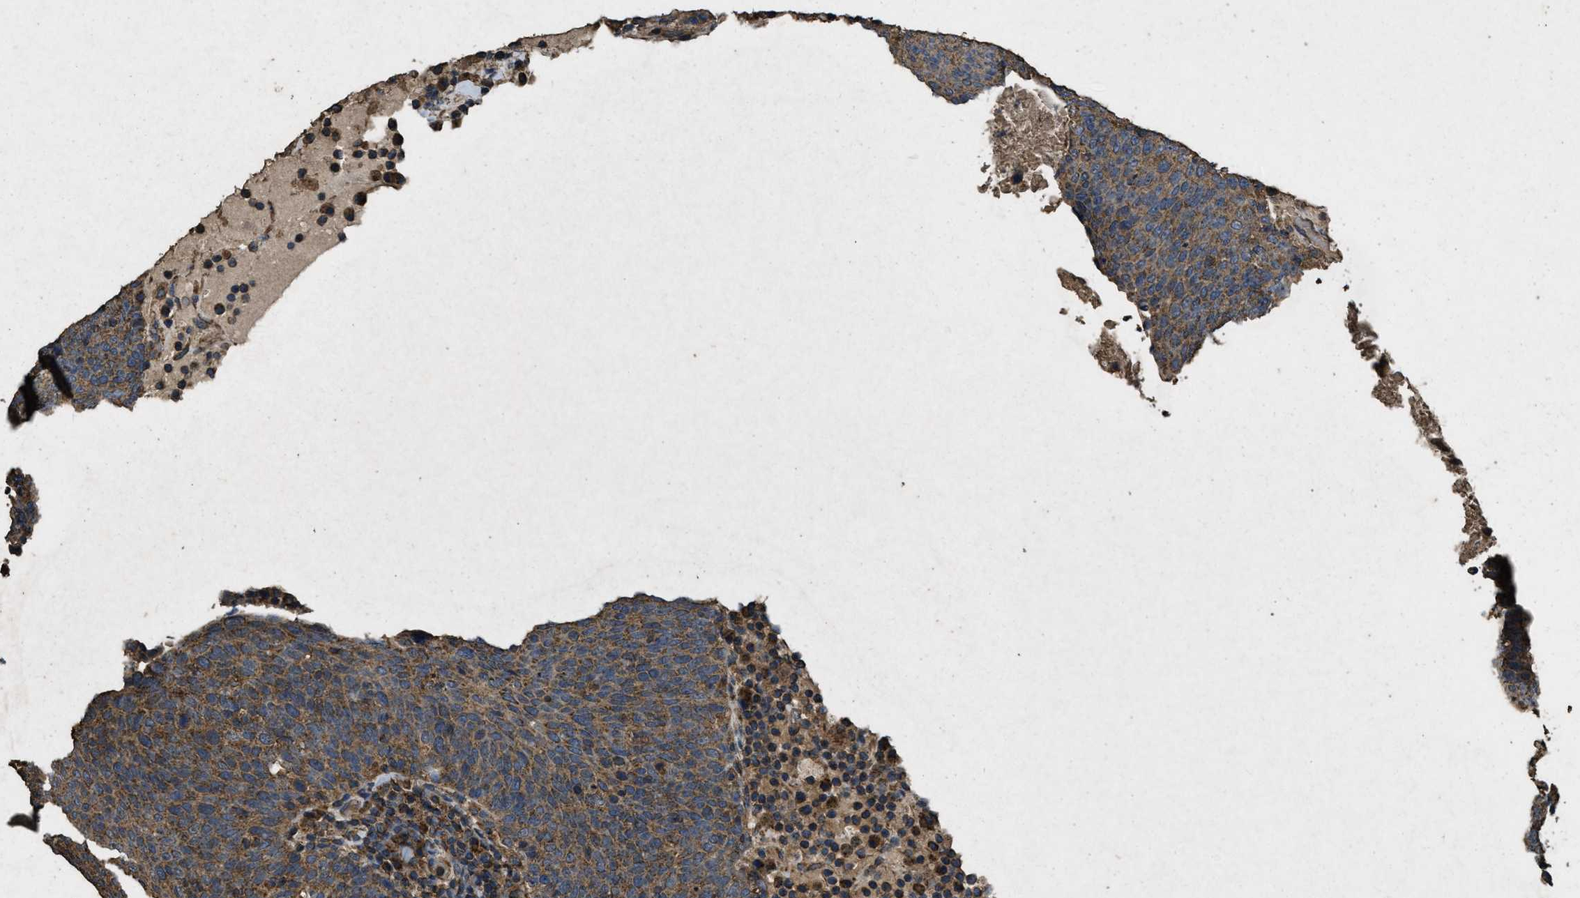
{"staining": {"intensity": "moderate", "quantity": ">75%", "location": "cytoplasmic/membranous"}, "tissue": "head and neck cancer", "cell_type": "Tumor cells", "image_type": "cancer", "snomed": [{"axis": "morphology", "description": "Squamous cell carcinoma, NOS"}, {"axis": "morphology", "description": "Squamous cell carcinoma, metastatic, NOS"}, {"axis": "topography", "description": "Lymph node"}, {"axis": "topography", "description": "Head-Neck"}], "caption": "IHC (DAB (3,3'-diaminobenzidine)) staining of human head and neck metastatic squamous cell carcinoma shows moderate cytoplasmic/membranous protein positivity in approximately >75% of tumor cells.", "gene": "CYRIA", "patient": {"sex": "male", "age": 62}}